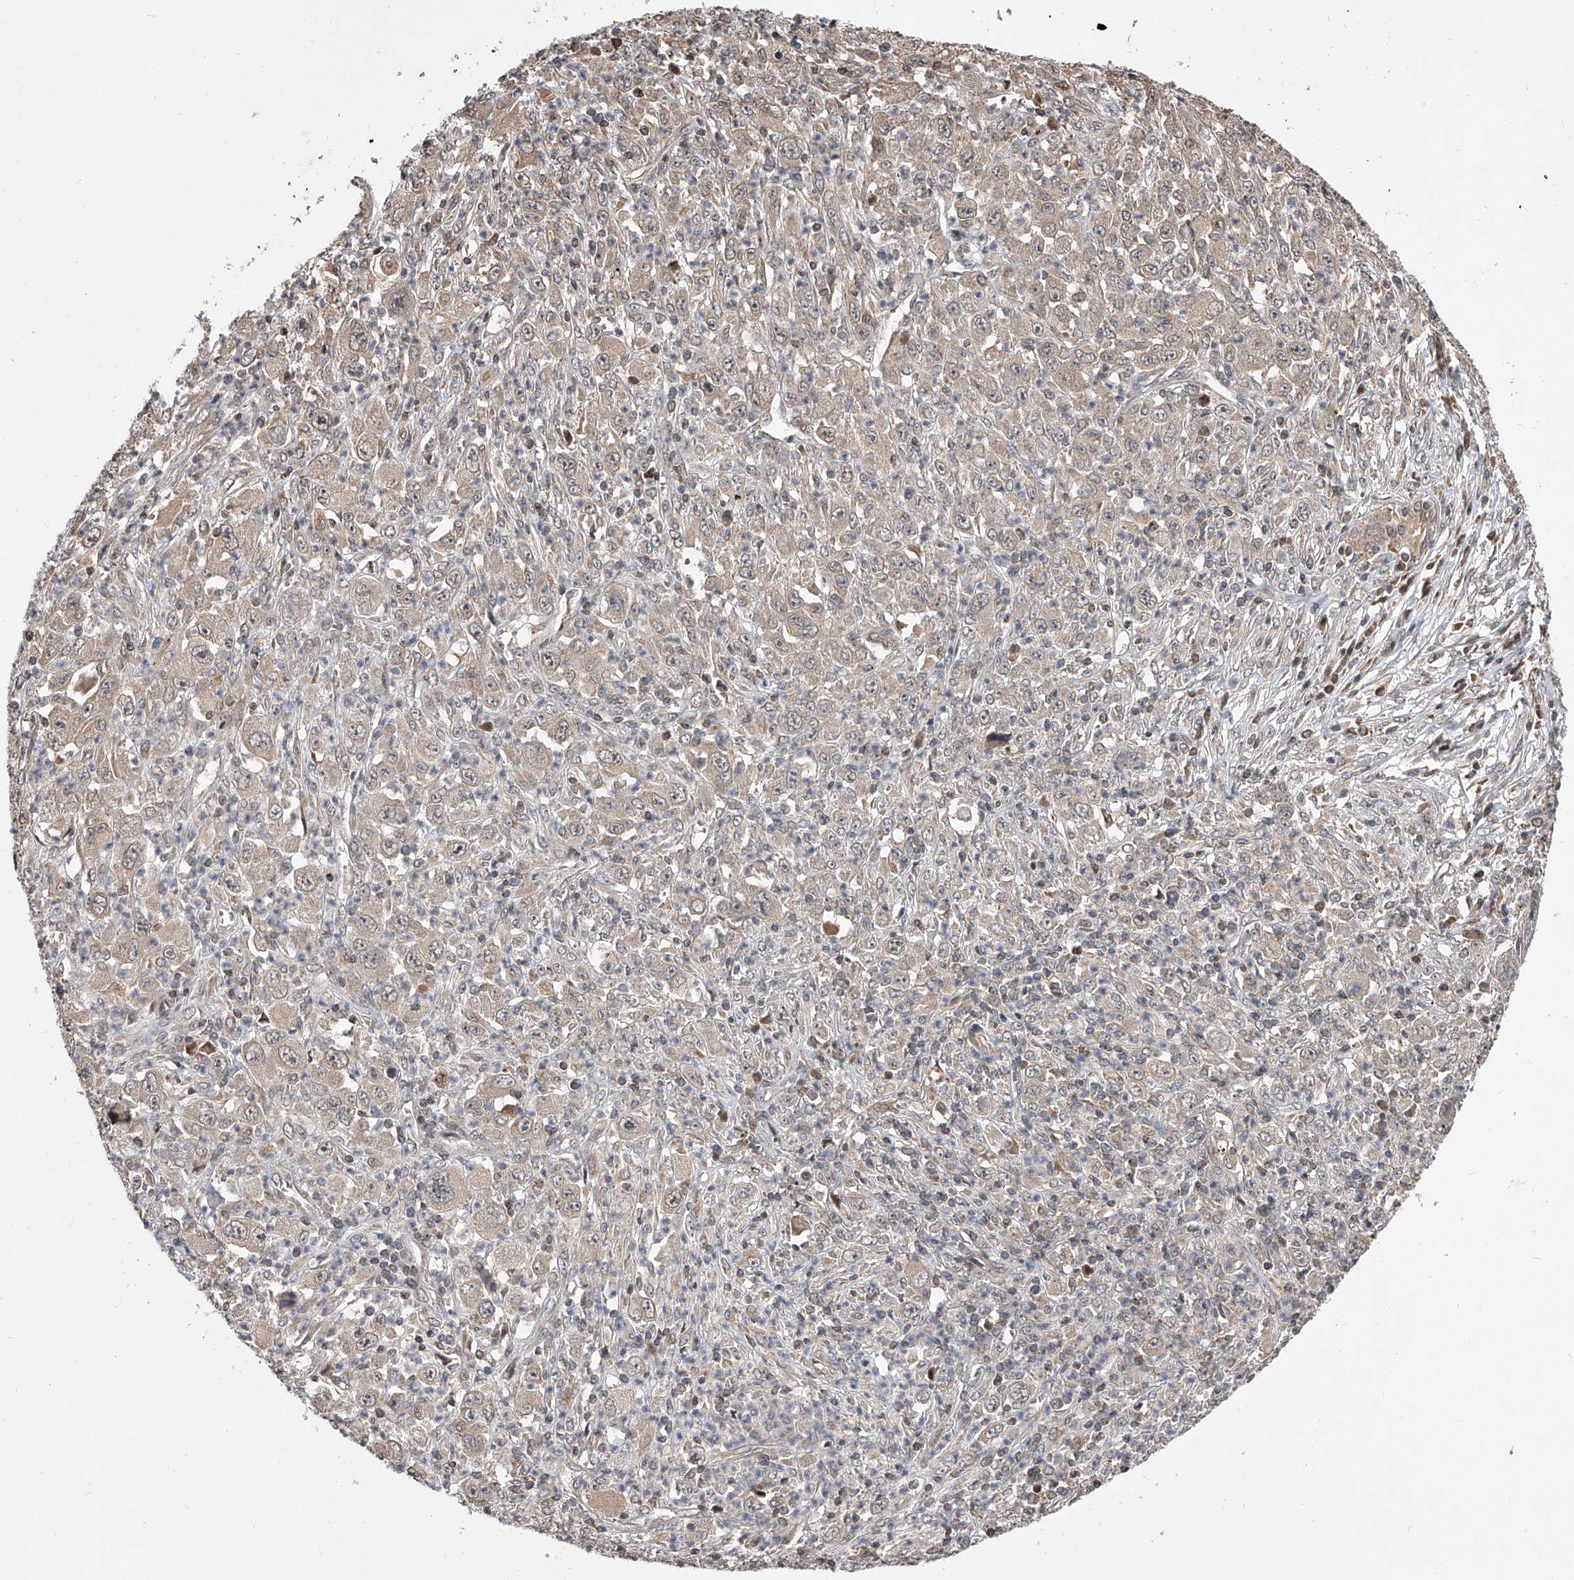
{"staining": {"intensity": "negative", "quantity": "none", "location": "none"}, "tissue": "melanoma", "cell_type": "Tumor cells", "image_type": "cancer", "snomed": [{"axis": "morphology", "description": "Malignant melanoma, Metastatic site"}, {"axis": "topography", "description": "Skin"}], "caption": "The photomicrograph shows no staining of tumor cells in melanoma. (Stains: DAB (3,3'-diaminobenzidine) immunohistochemistry (IHC) with hematoxylin counter stain, Microscopy: brightfield microscopy at high magnification).", "gene": "GMDS", "patient": {"sex": "female", "age": 56}}